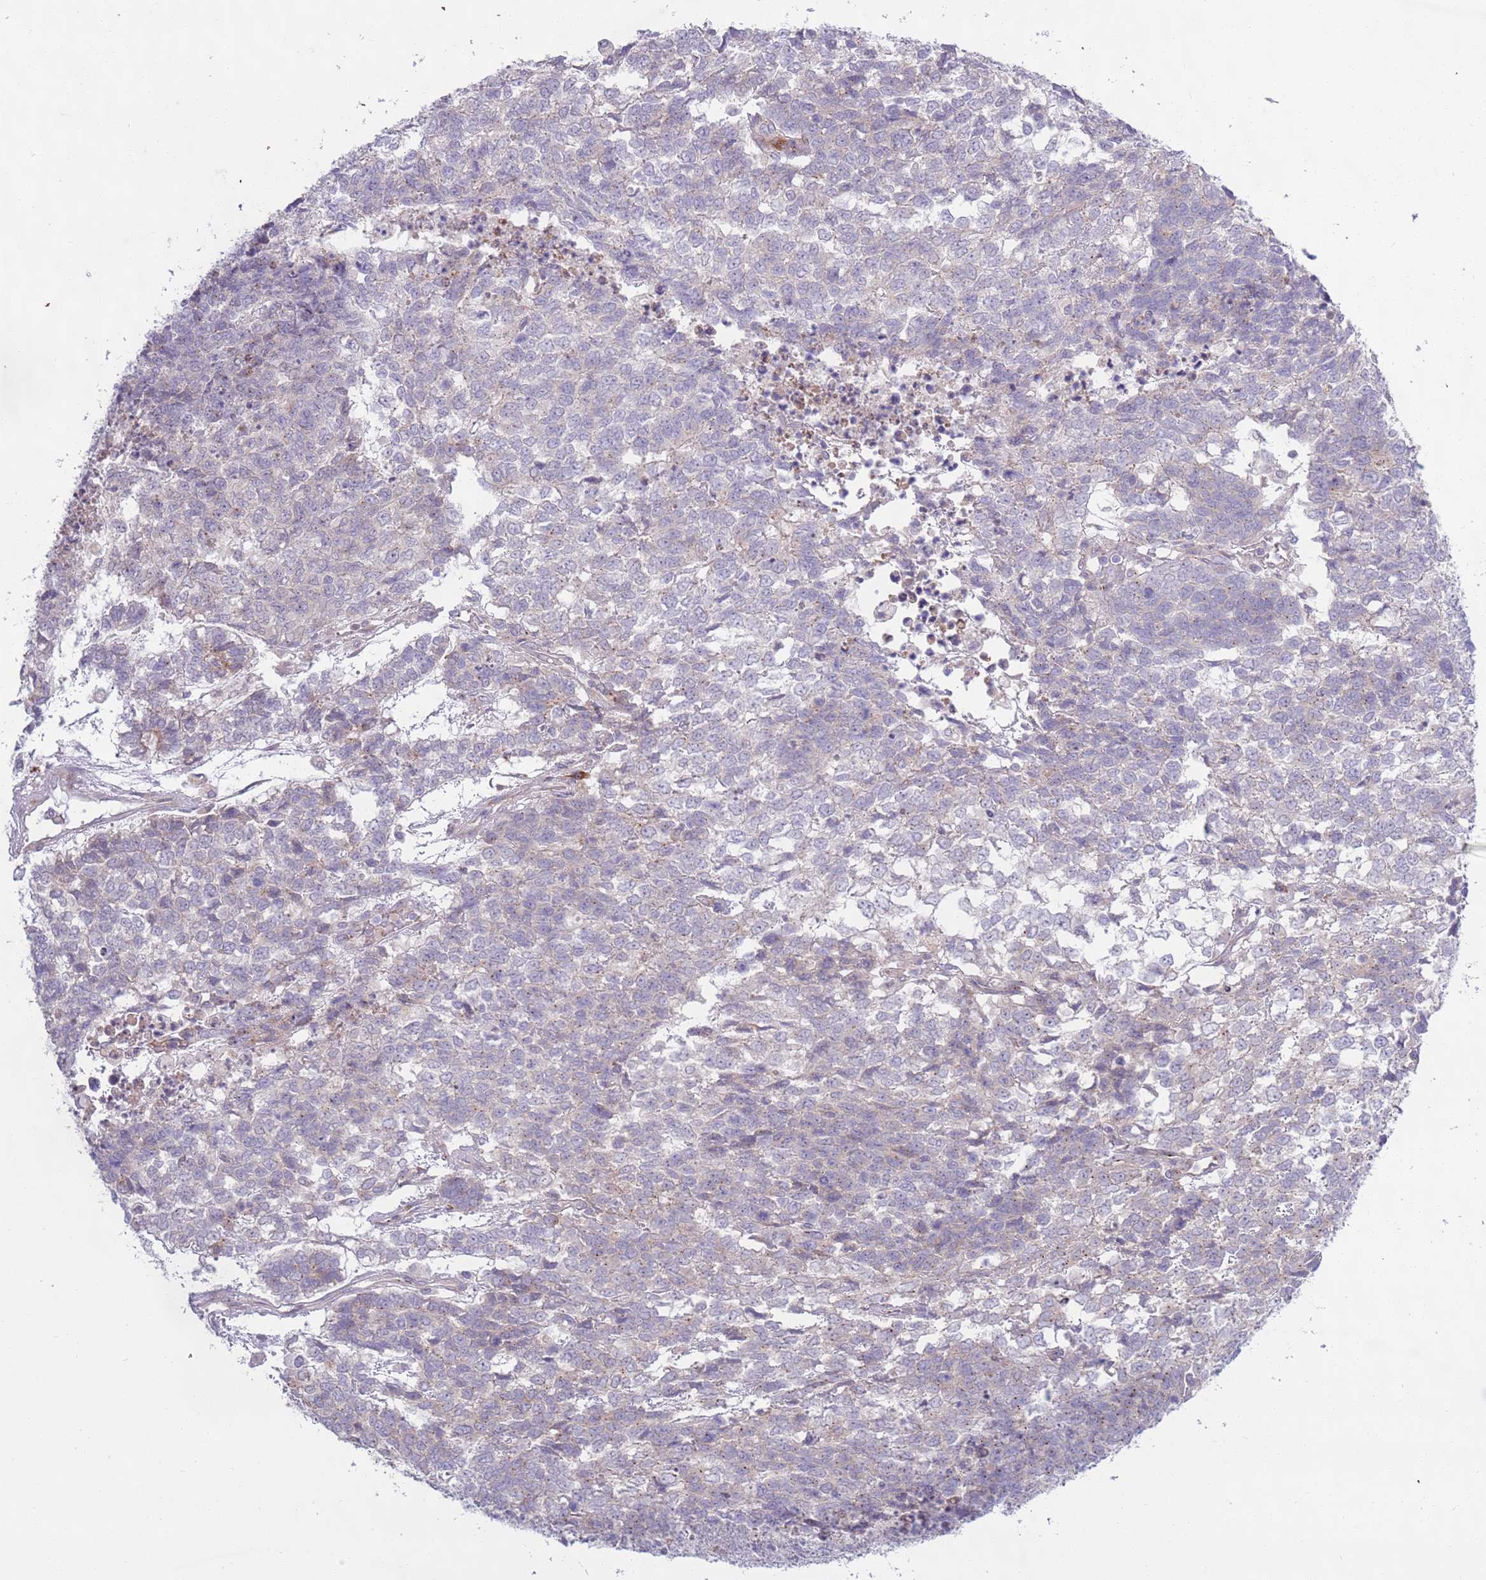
{"staining": {"intensity": "negative", "quantity": "none", "location": "none"}, "tissue": "testis cancer", "cell_type": "Tumor cells", "image_type": "cancer", "snomed": [{"axis": "morphology", "description": "Carcinoma, Embryonal, NOS"}, {"axis": "topography", "description": "Testis"}], "caption": "A micrograph of testis cancer stained for a protein shows no brown staining in tumor cells.", "gene": "LTB", "patient": {"sex": "male", "age": 23}}